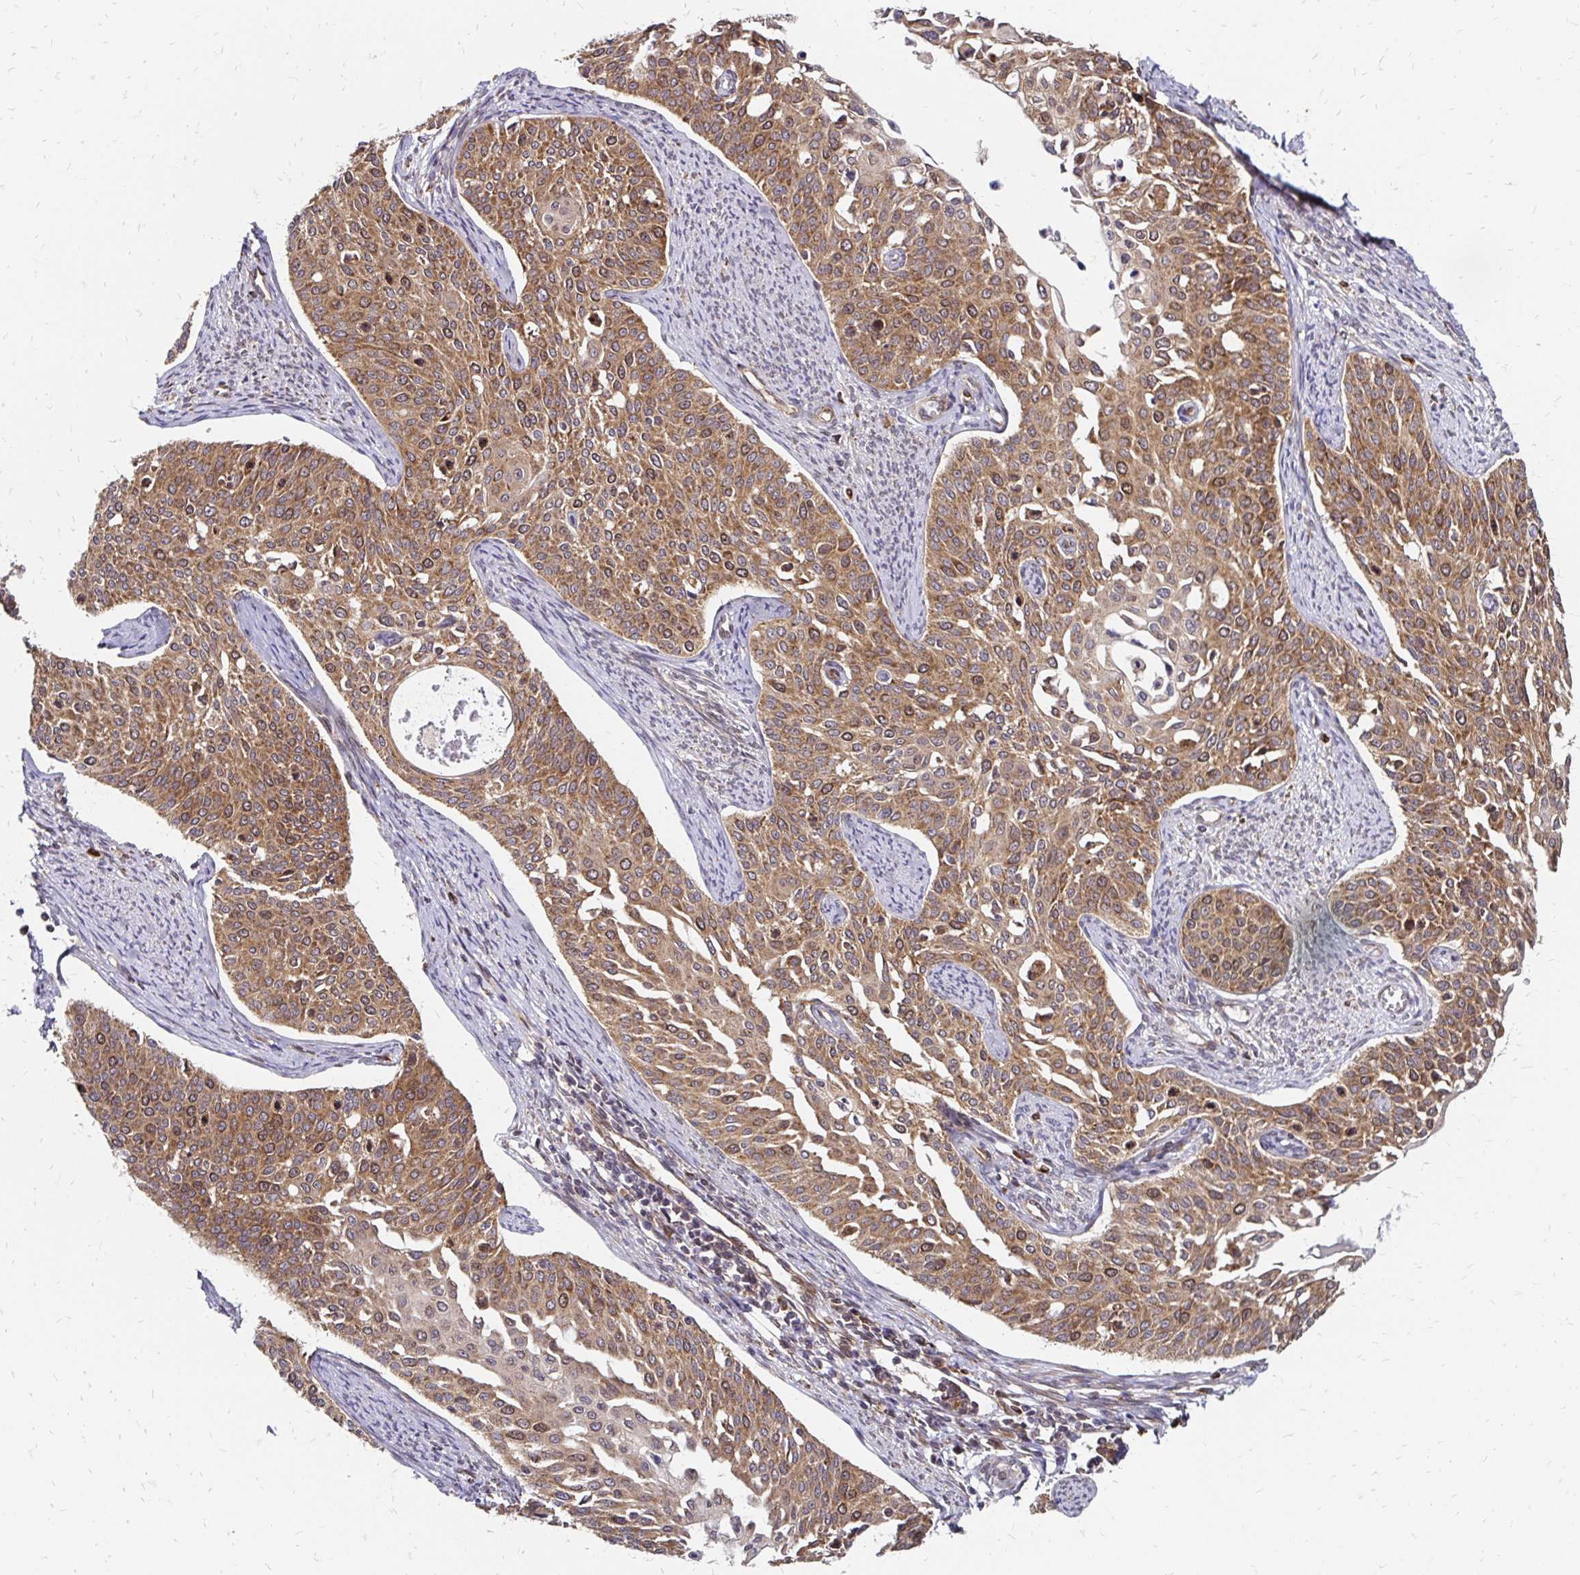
{"staining": {"intensity": "moderate", "quantity": ">75%", "location": "cytoplasmic/membranous"}, "tissue": "cervical cancer", "cell_type": "Tumor cells", "image_type": "cancer", "snomed": [{"axis": "morphology", "description": "Squamous cell carcinoma, NOS"}, {"axis": "topography", "description": "Cervix"}], "caption": "High-power microscopy captured an immunohistochemistry (IHC) histopathology image of cervical cancer, revealing moderate cytoplasmic/membranous expression in approximately >75% of tumor cells.", "gene": "ZW10", "patient": {"sex": "female", "age": 44}}